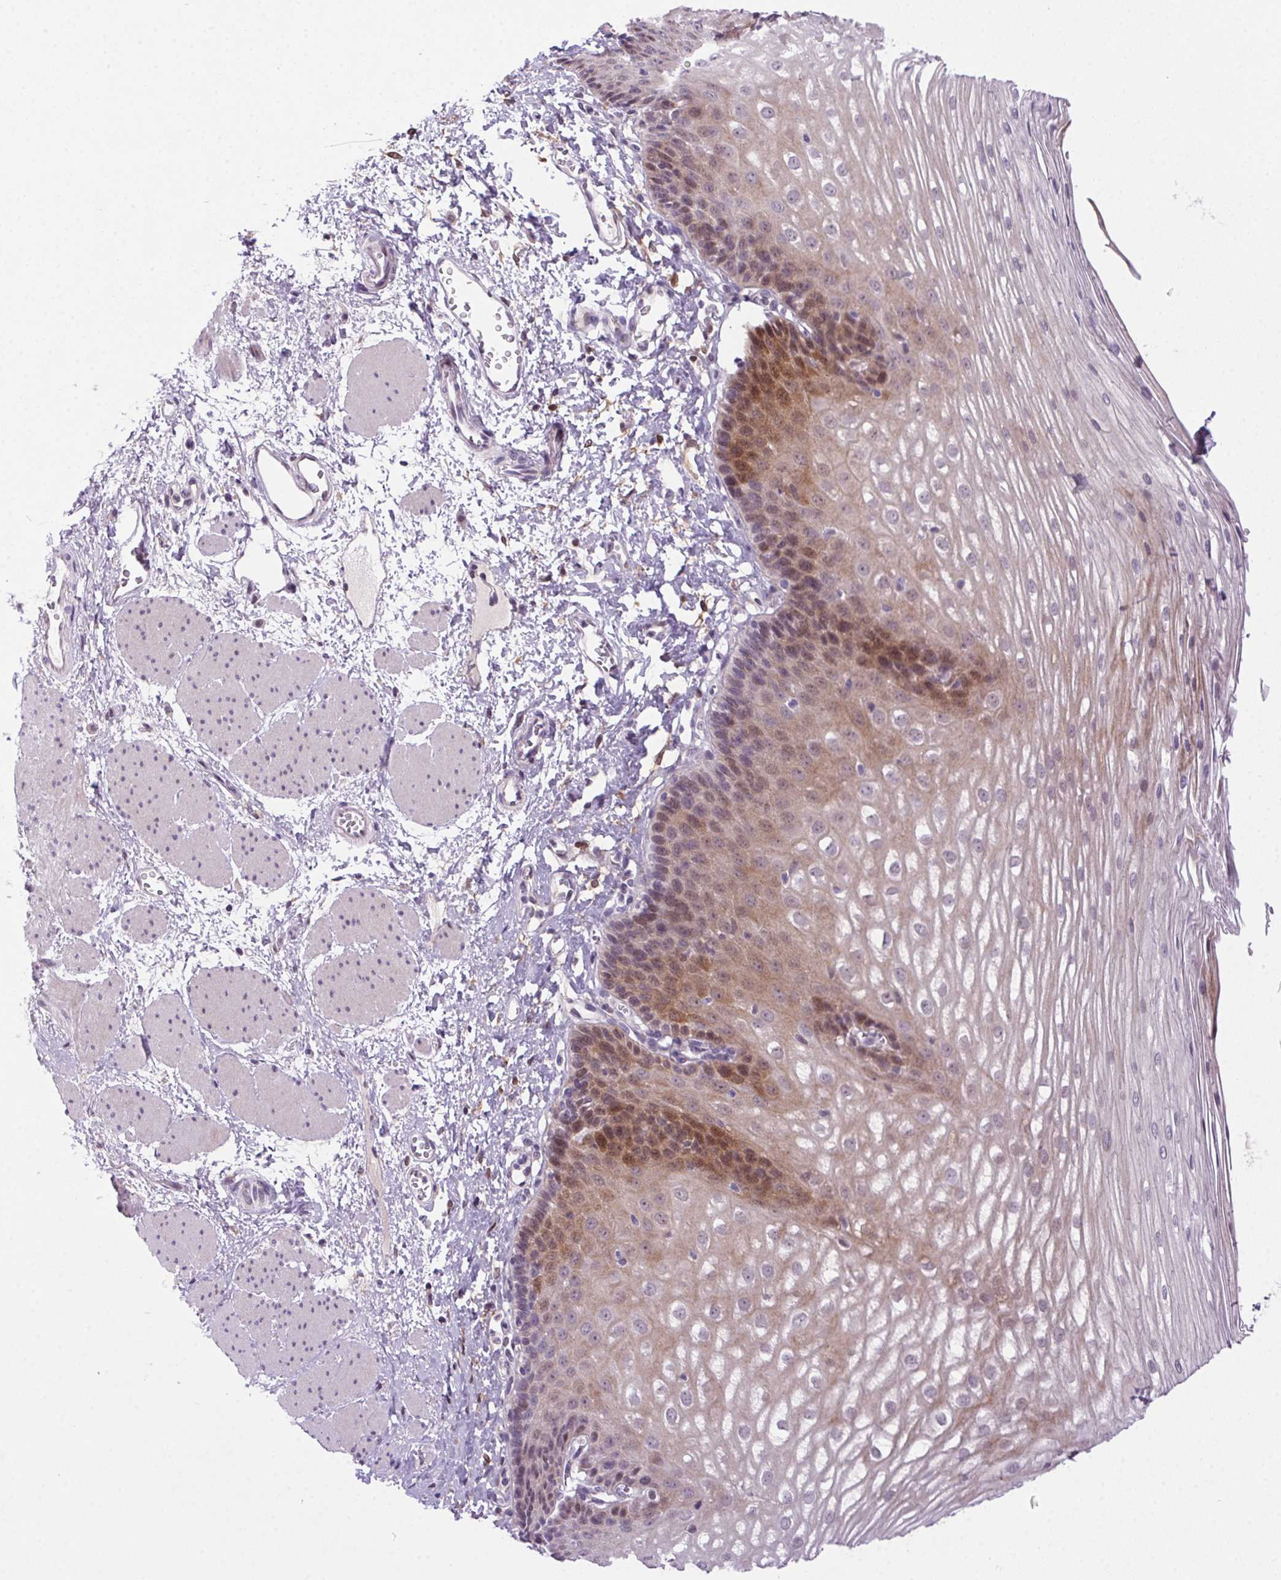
{"staining": {"intensity": "moderate", "quantity": "<25%", "location": "cytoplasmic/membranous,nuclear"}, "tissue": "esophagus", "cell_type": "Squamous epithelial cells", "image_type": "normal", "snomed": [{"axis": "morphology", "description": "Normal tissue, NOS"}, {"axis": "topography", "description": "Esophagus"}], "caption": "Immunohistochemical staining of unremarkable human esophagus shows <25% levels of moderate cytoplasmic/membranous,nuclear protein positivity in approximately <25% of squamous epithelial cells. (IHC, brightfield microscopy, high magnification).", "gene": "LRRTM1", "patient": {"sex": "male", "age": 62}}